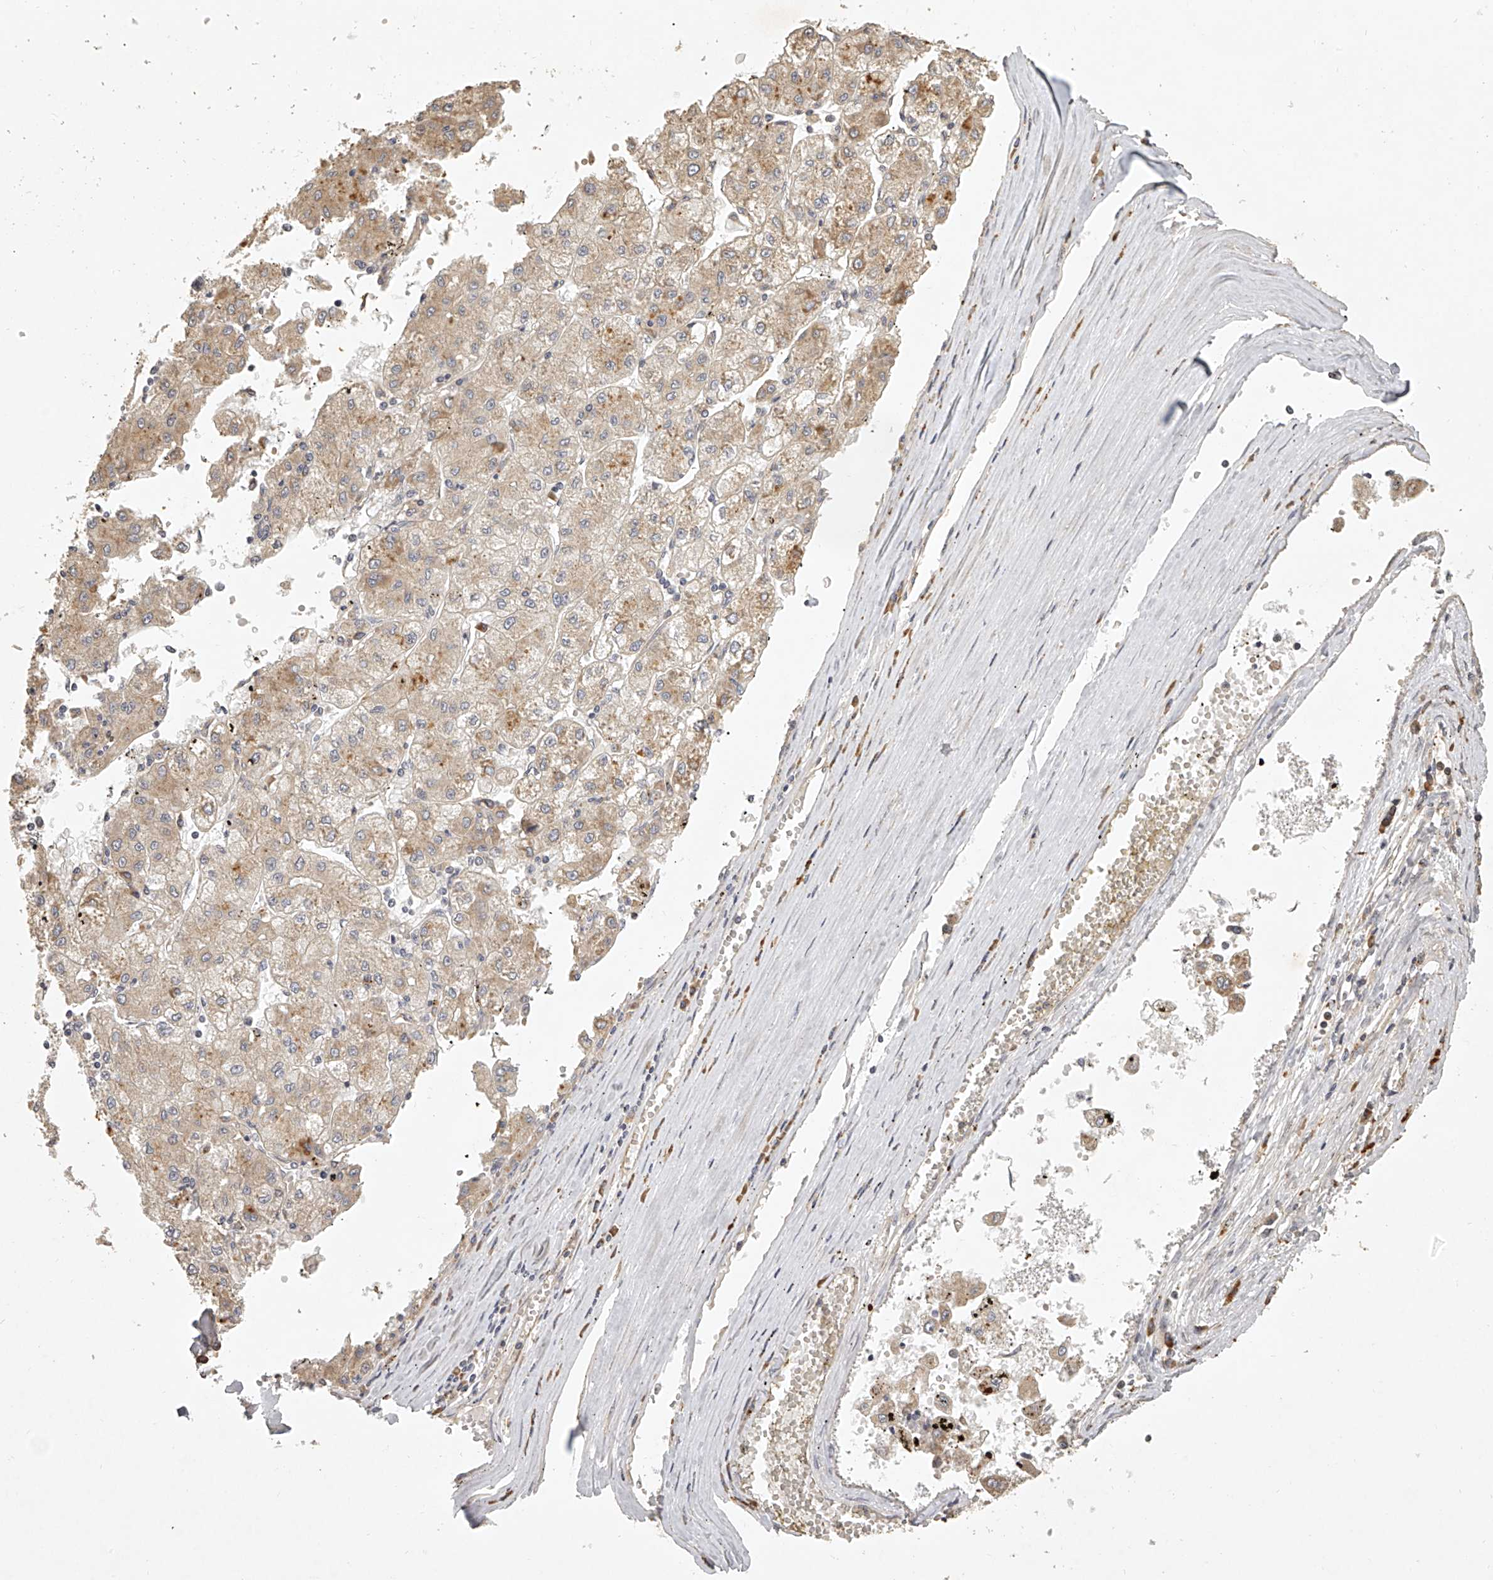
{"staining": {"intensity": "weak", "quantity": ">75%", "location": "cytoplasmic/membranous"}, "tissue": "liver cancer", "cell_type": "Tumor cells", "image_type": "cancer", "snomed": [{"axis": "morphology", "description": "Carcinoma, Hepatocellular, NOS"}, {"axis": "topography", "description": "Liver"}], "caption": "Immunohistochemical staining of human hepatocellular carcinoma (liver) shows low levels of weak cytoplasmic/membranous protein staining in approximately >75% of tumor cells.", "gene": "DOCK9", "patient": {"sex": "male", "age": 72}}